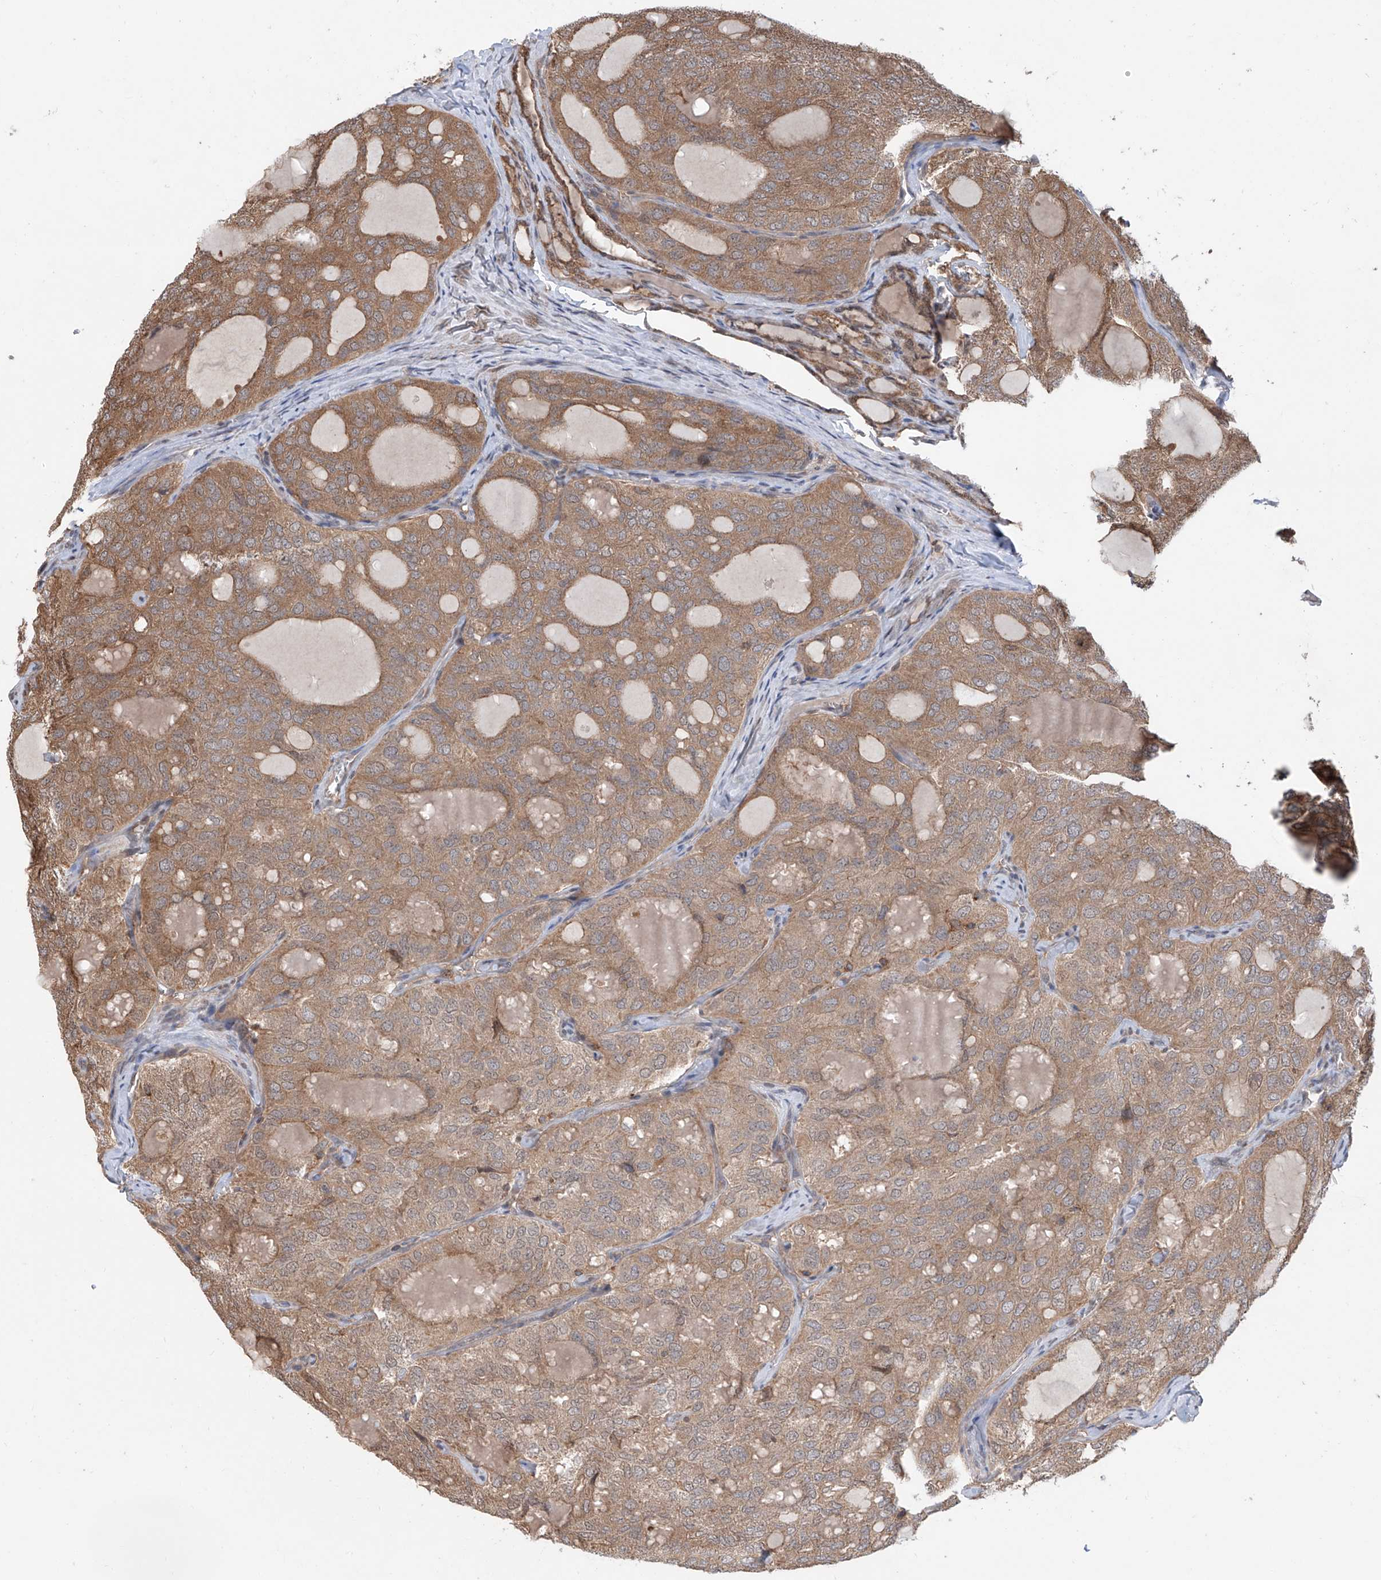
{"staining": {"intensity": "moderate", "quantity": ">75%", "location": "cytoplasmic/membranous"}, "tissue": "thyroid cancer", "cell_type": "Tumor cells", "image_type": "cancer", "snomed": [{"axis": "morphology", "description": "Follicular adenoma carcinoma, NOS"}, {"axis": "topography", "description": "Thyroid gland"}], "caption": "Protein staining by immunohistochemistry (IHC) shows moderate cytoplasmic/membranous expression in about >75% of tumor cells in thyroid cancer. The staining was performed using DAB (3,3'-diaminobenzidine), with brown indicating positive protein expression. Nuclei are stained blue with hematoxylin.", "gene": "HOXC8", "patient": {"sex": "male", "age": 75}}